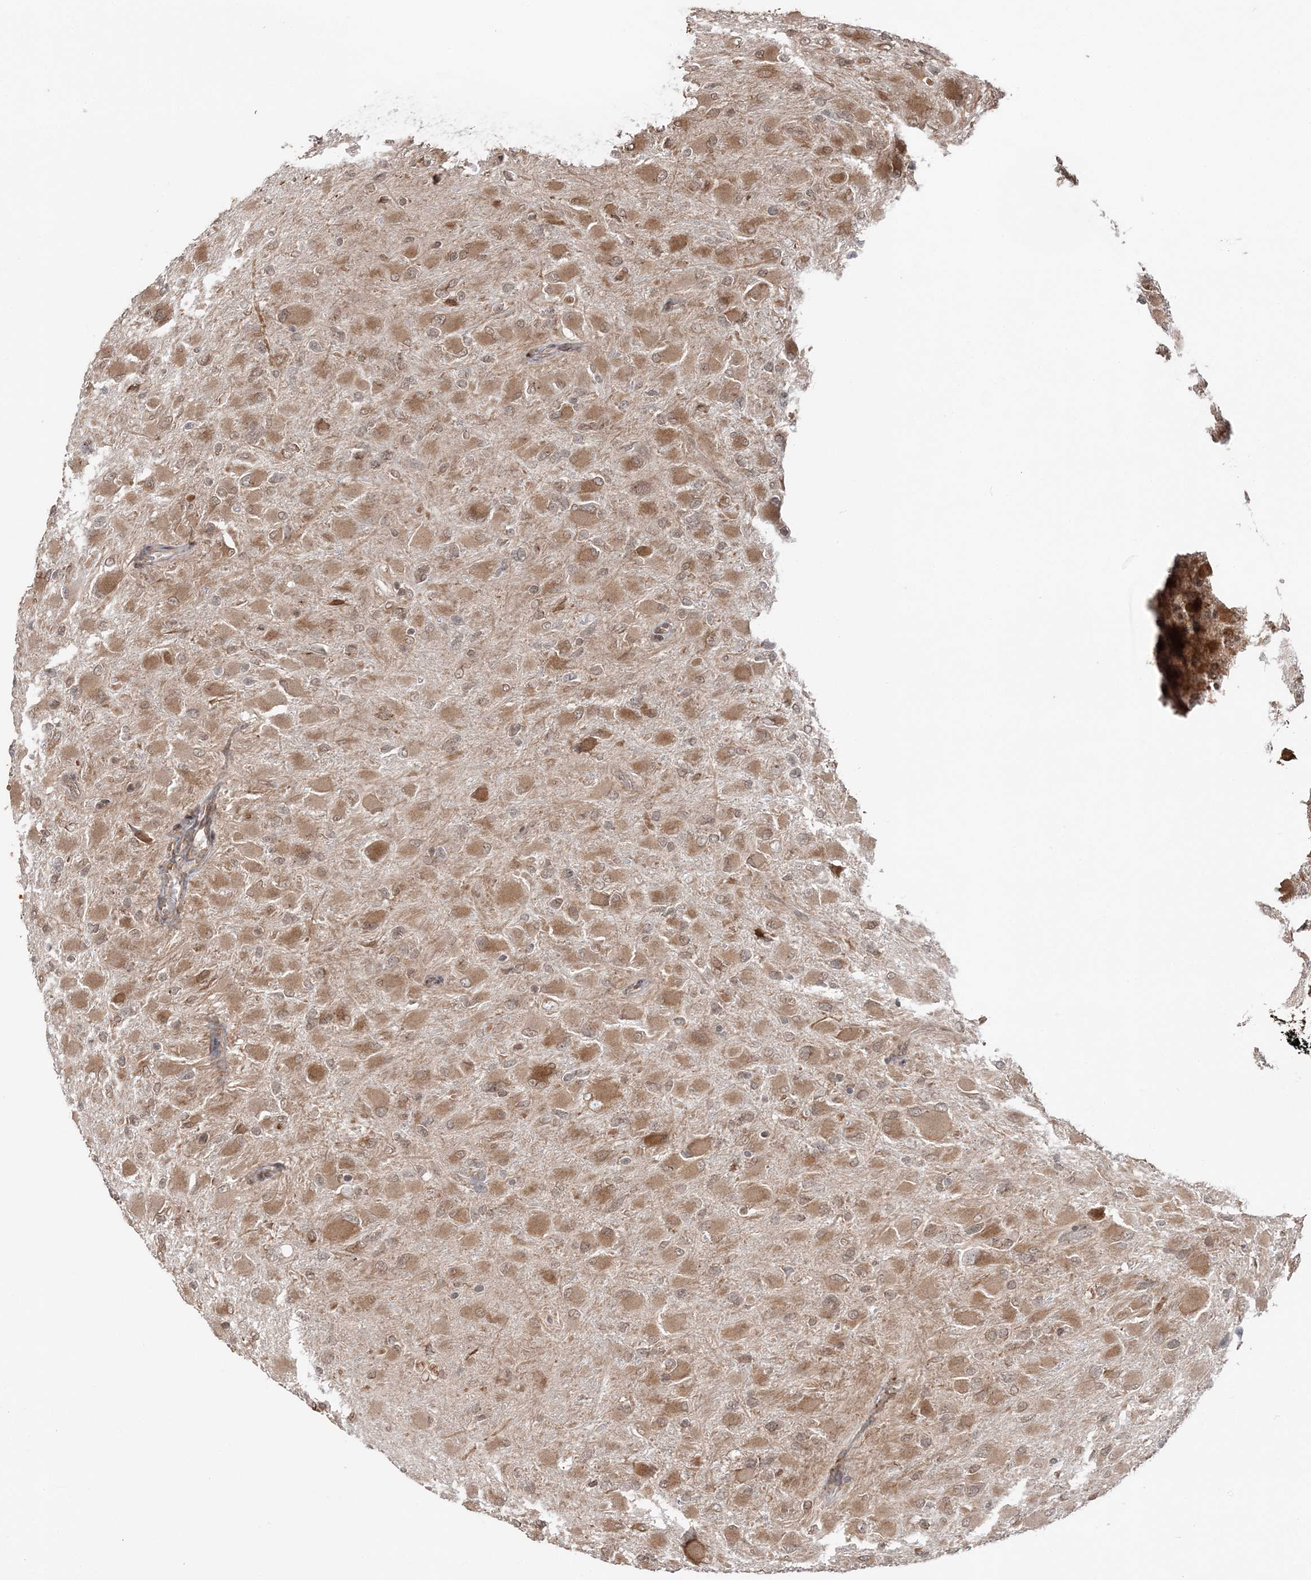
{"staining": {"intensity": "moderate", "quantity": ">75%", "location": "cytoplasmic/membranous,nuclear"}, "tissue": "glioma", "cell_type": "Tumor cells", "image_type": "cancer", "snomed": [{"axis": "morphology", "description": "Glioma, malignant, High grade"}, {"axis": "topography", "description": "Cerebral cortex"}], "caption": "Glioma was stained to show a protein in brown. There is medium levels of moderate cytoplasmic/membranous and nuclear positivity in about >75% of tumor cells.", "gene": "TMED10", "patient": {"sex": "female", "age": 36}}